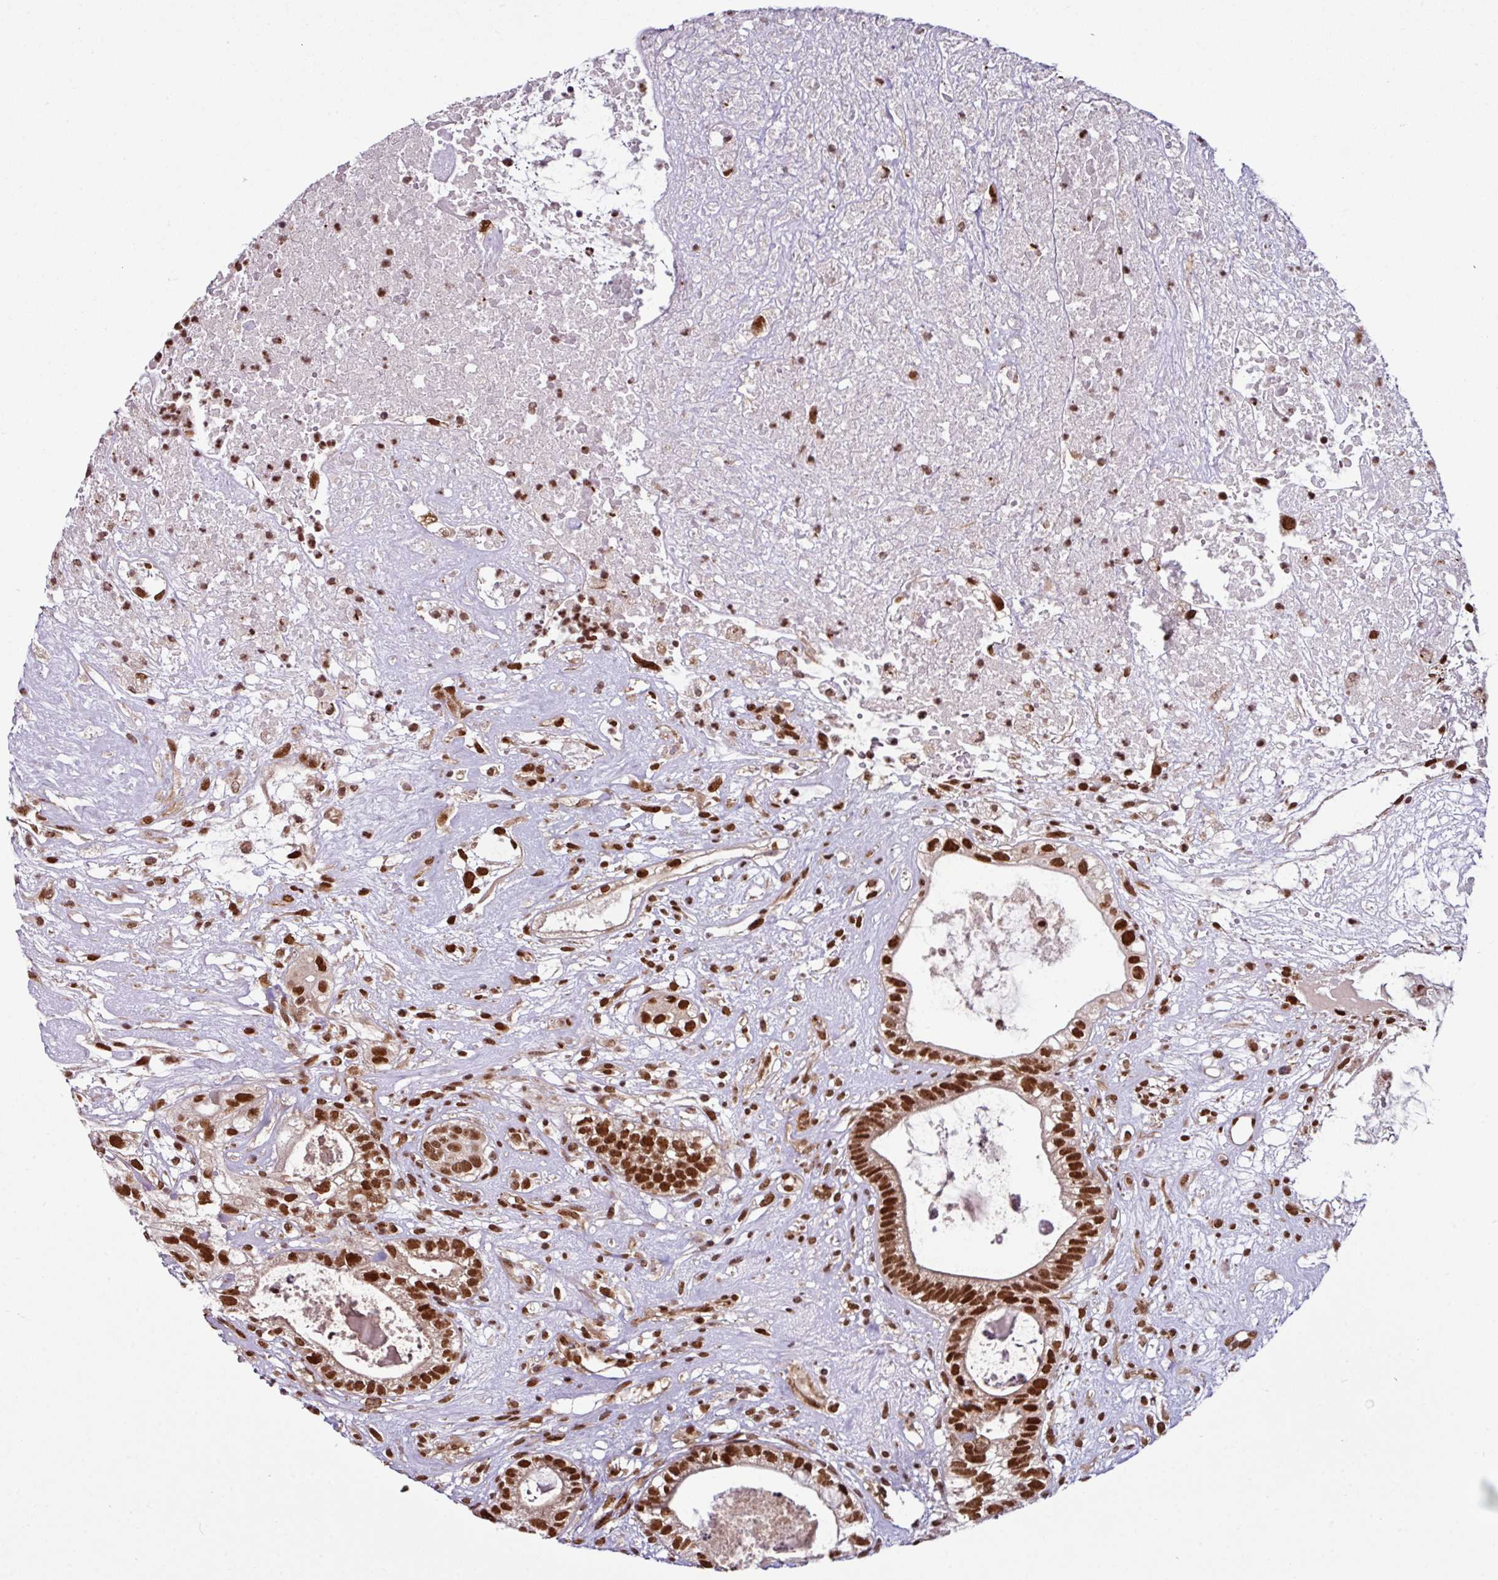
{"staining": {"intensity": "strong", "quantity": ">75%", "location": "nuclear"}, "tissue": "testis cancer", "cell_type": "Tumor cells", "image_type": "cancer", "snomed": [{"axis": "morphology", "description": "Seminoma, NOS"}, {"axis": "morphology", "description": "Carcinoma, Embryonal, NOS"}, {"axis": "topography", "description": "Testis"}], "caption": "Strong nuclear expression is identified in about >75% of tumor cells in embryonal carcinoma (testis).", "gene": "MORF4L2", "patient": {"sex": "male", "age": 41}}